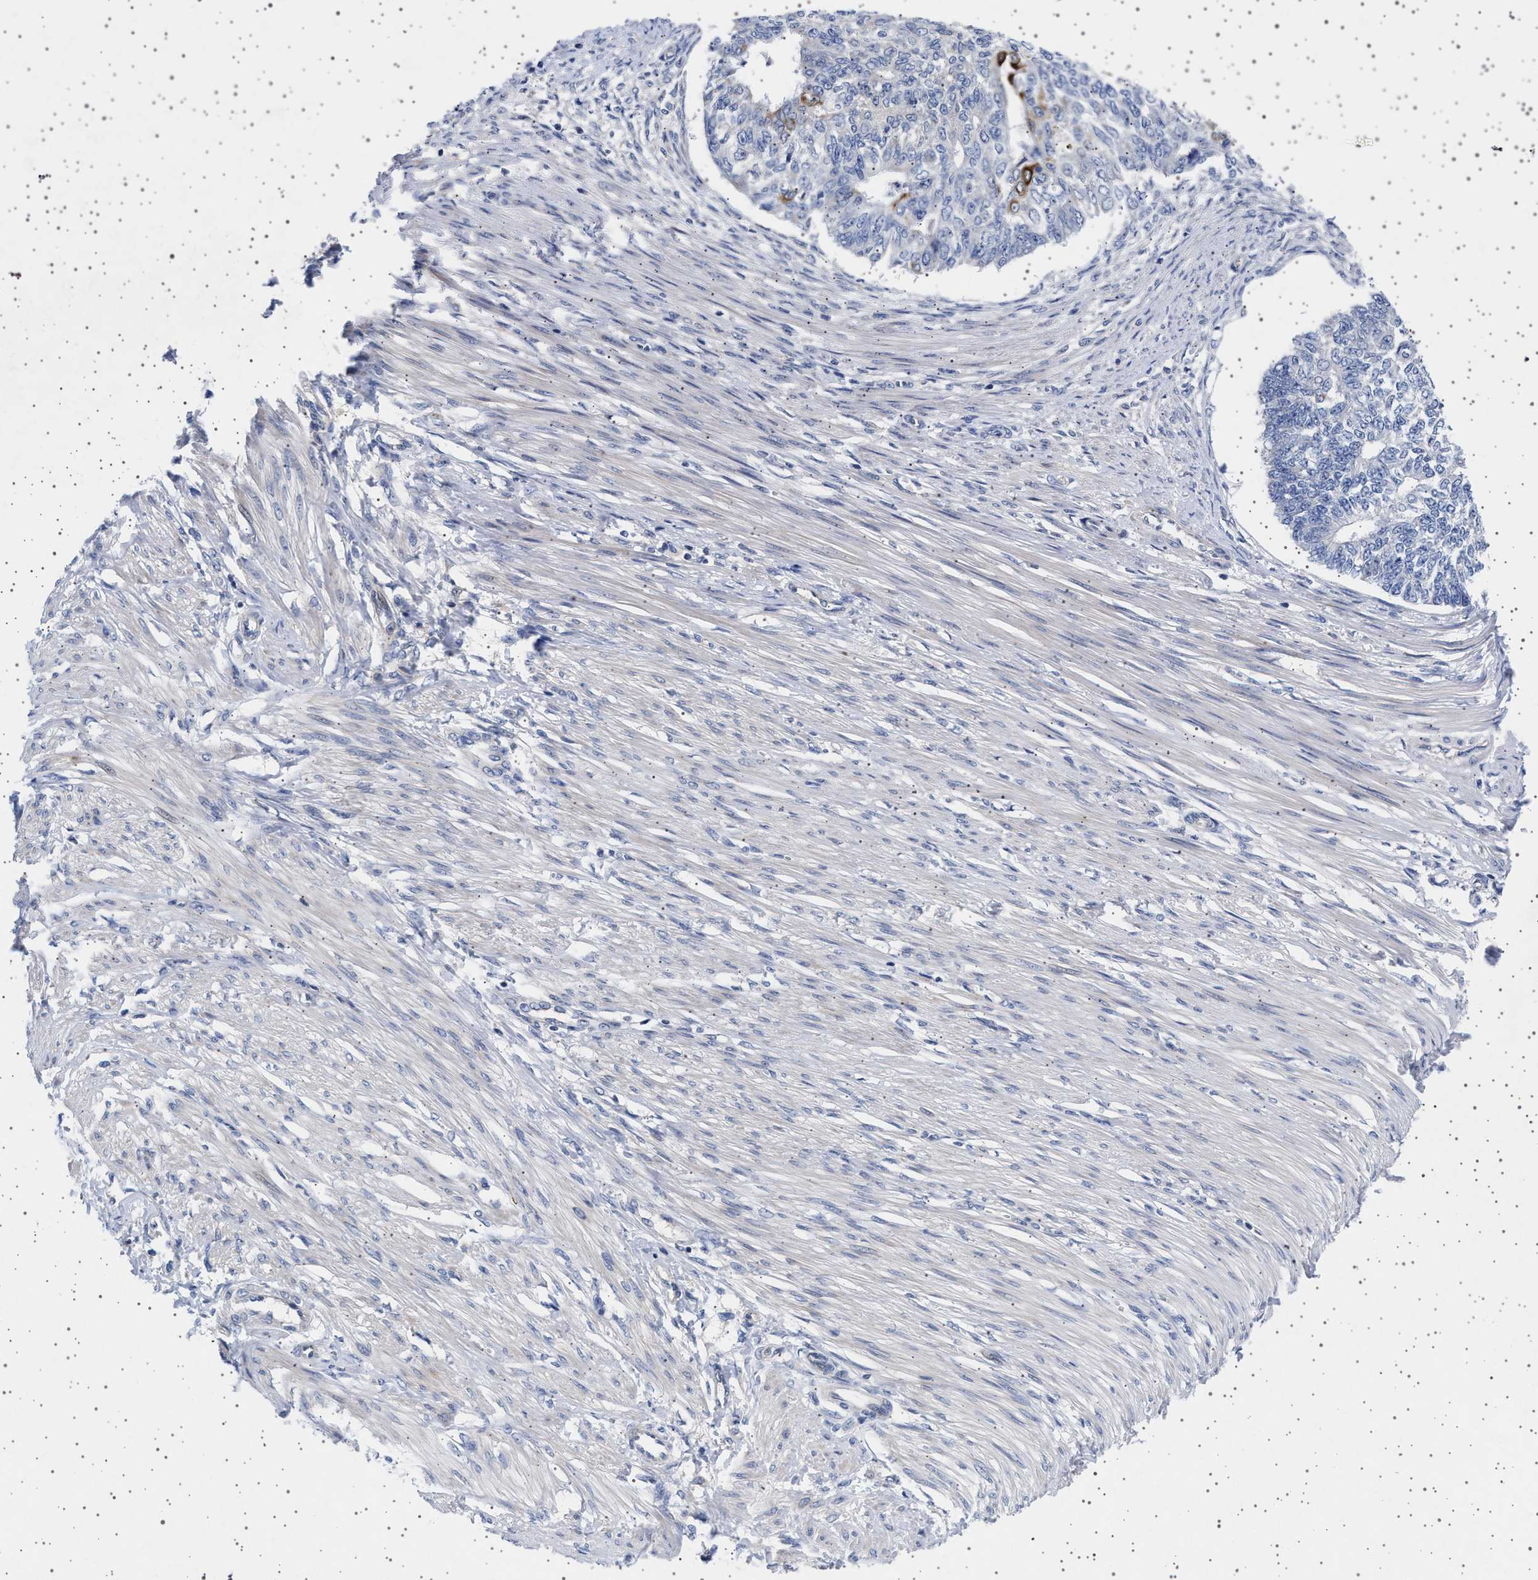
{"staining": {"intensity": "moderate", "quantity": "<25%", "location": "cytoplasmic/membranous"}, "tissue": "endometrial cancer", "cell_type": "Tumor cells", "image_type": "cancer", "snomed": [{"axis": "morphology", "description": "Adenocarcinoma, NOS"}, {"axis": "topography", "description": "Endometrium"}], "caption": "A high-resolution image shows immunohistochemistry staining of adenocarcinoma (endometrial), which exhibits moderate cytoplasmic/membranous positivity in approximately <25% of tumor cells. (brown staining indicates protein expression, while blue staining denotes nuclei).", "gene": "TRMT10B", "patient": {"sex": "female", "age": 32}}